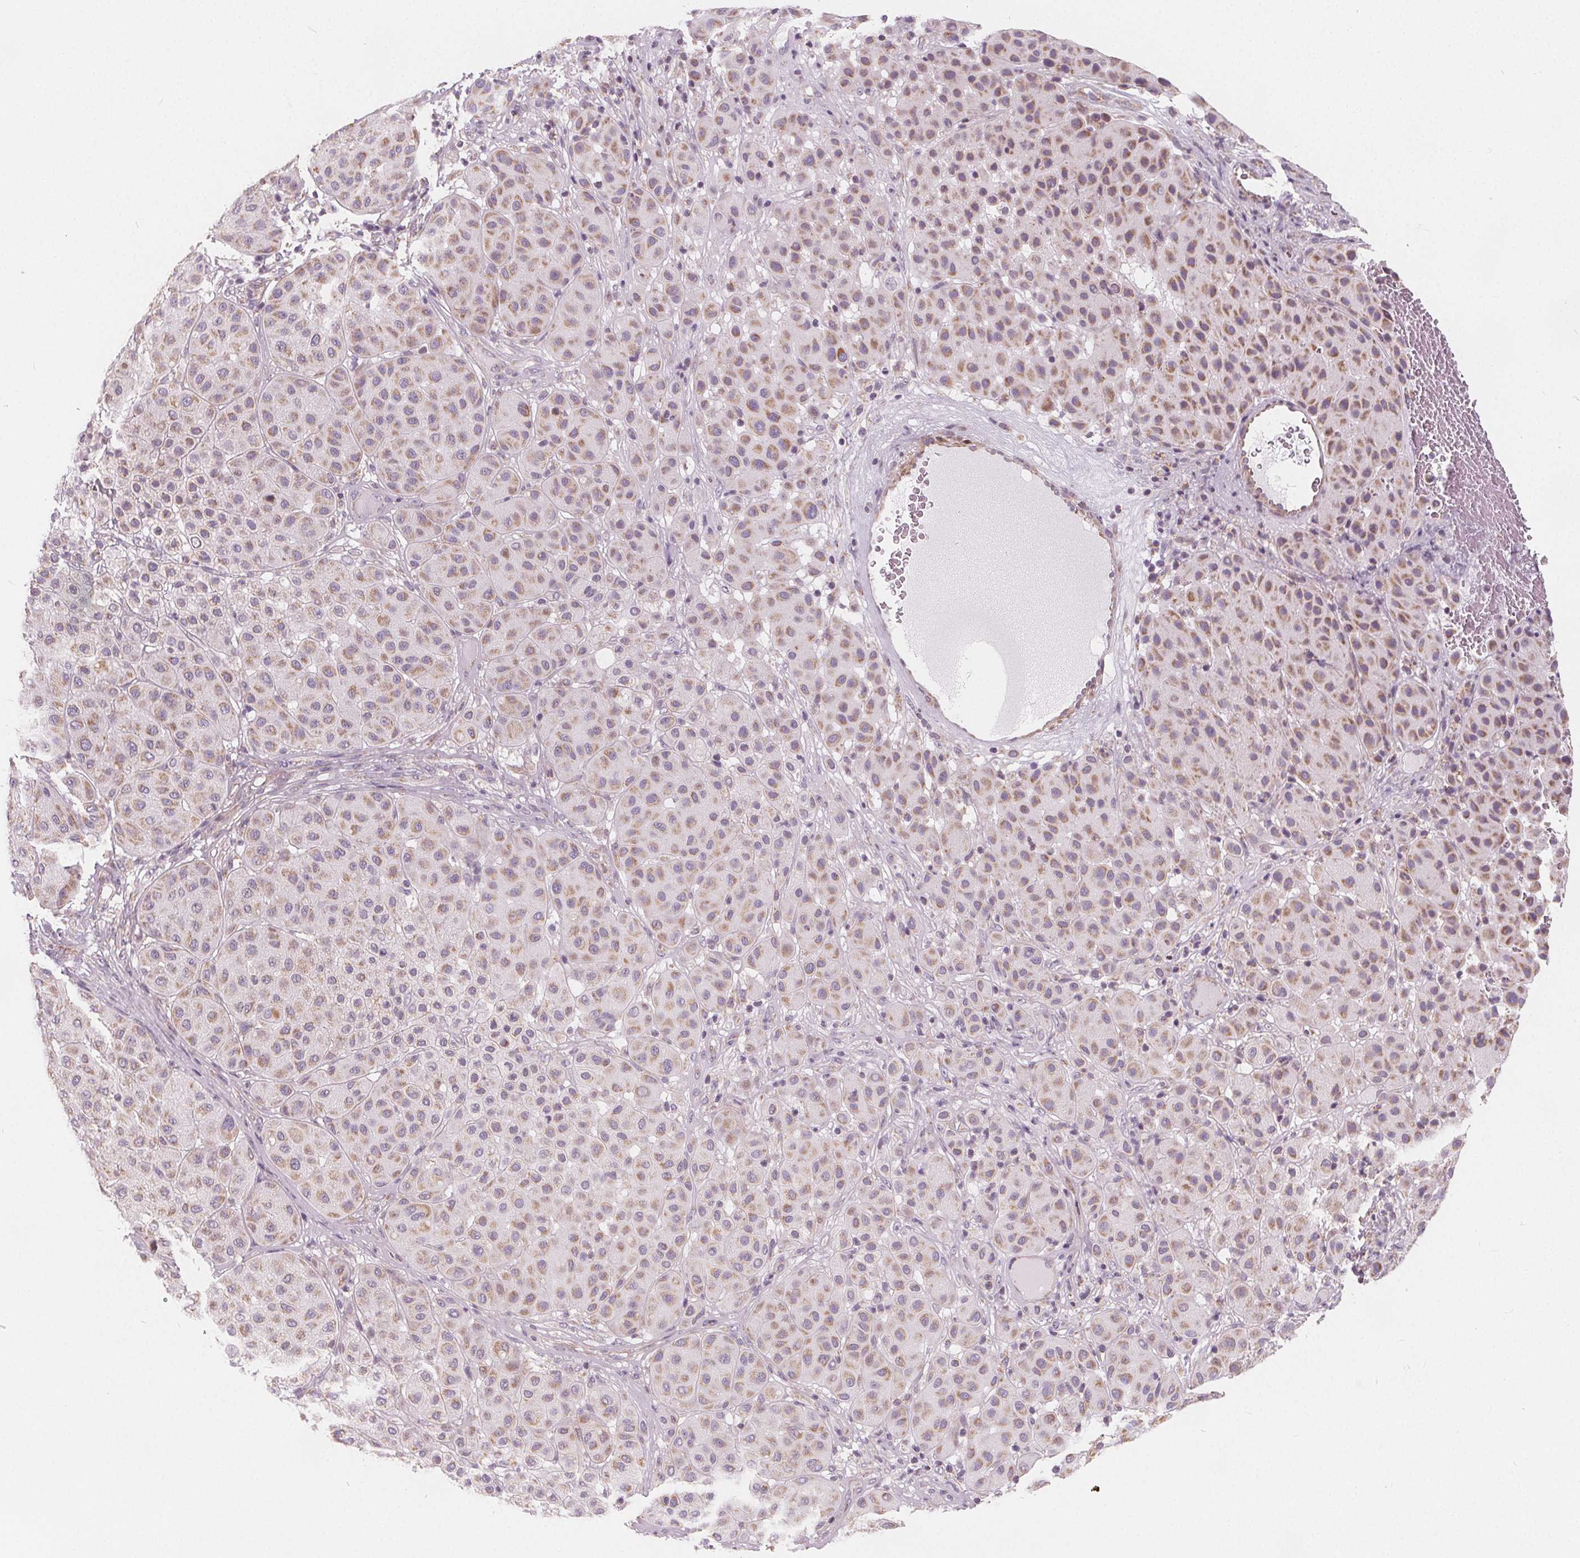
{"staining": {"intensity": "weak", "quantity": ">75%", "location": "cytoplasmic/membranous"}, "tissue": "melanoma", "cell_type": "Tumor cells", "image_type": "cancer", "snomed": [{"axis": "morphology", "description": "Malignant melanoma, Metastatic site"}, {"axis": "topography", "description": "Smooth muscle"}], "caption": "DAB (3,3'-diaminobenzidine) immunohistochemical staining of human malignant melanoma (metastatic site) displays weak cytoplasmic/membranous protein staining in approximately >75% of tumor cells. The staining was performed using DAB to visualize the protein expression in brown, while the nuclei were stained in blue with hematoxylin (Magnification: 20x).", "gene": "NUP210L", "patient": {"sex": "male", "age": 41}}